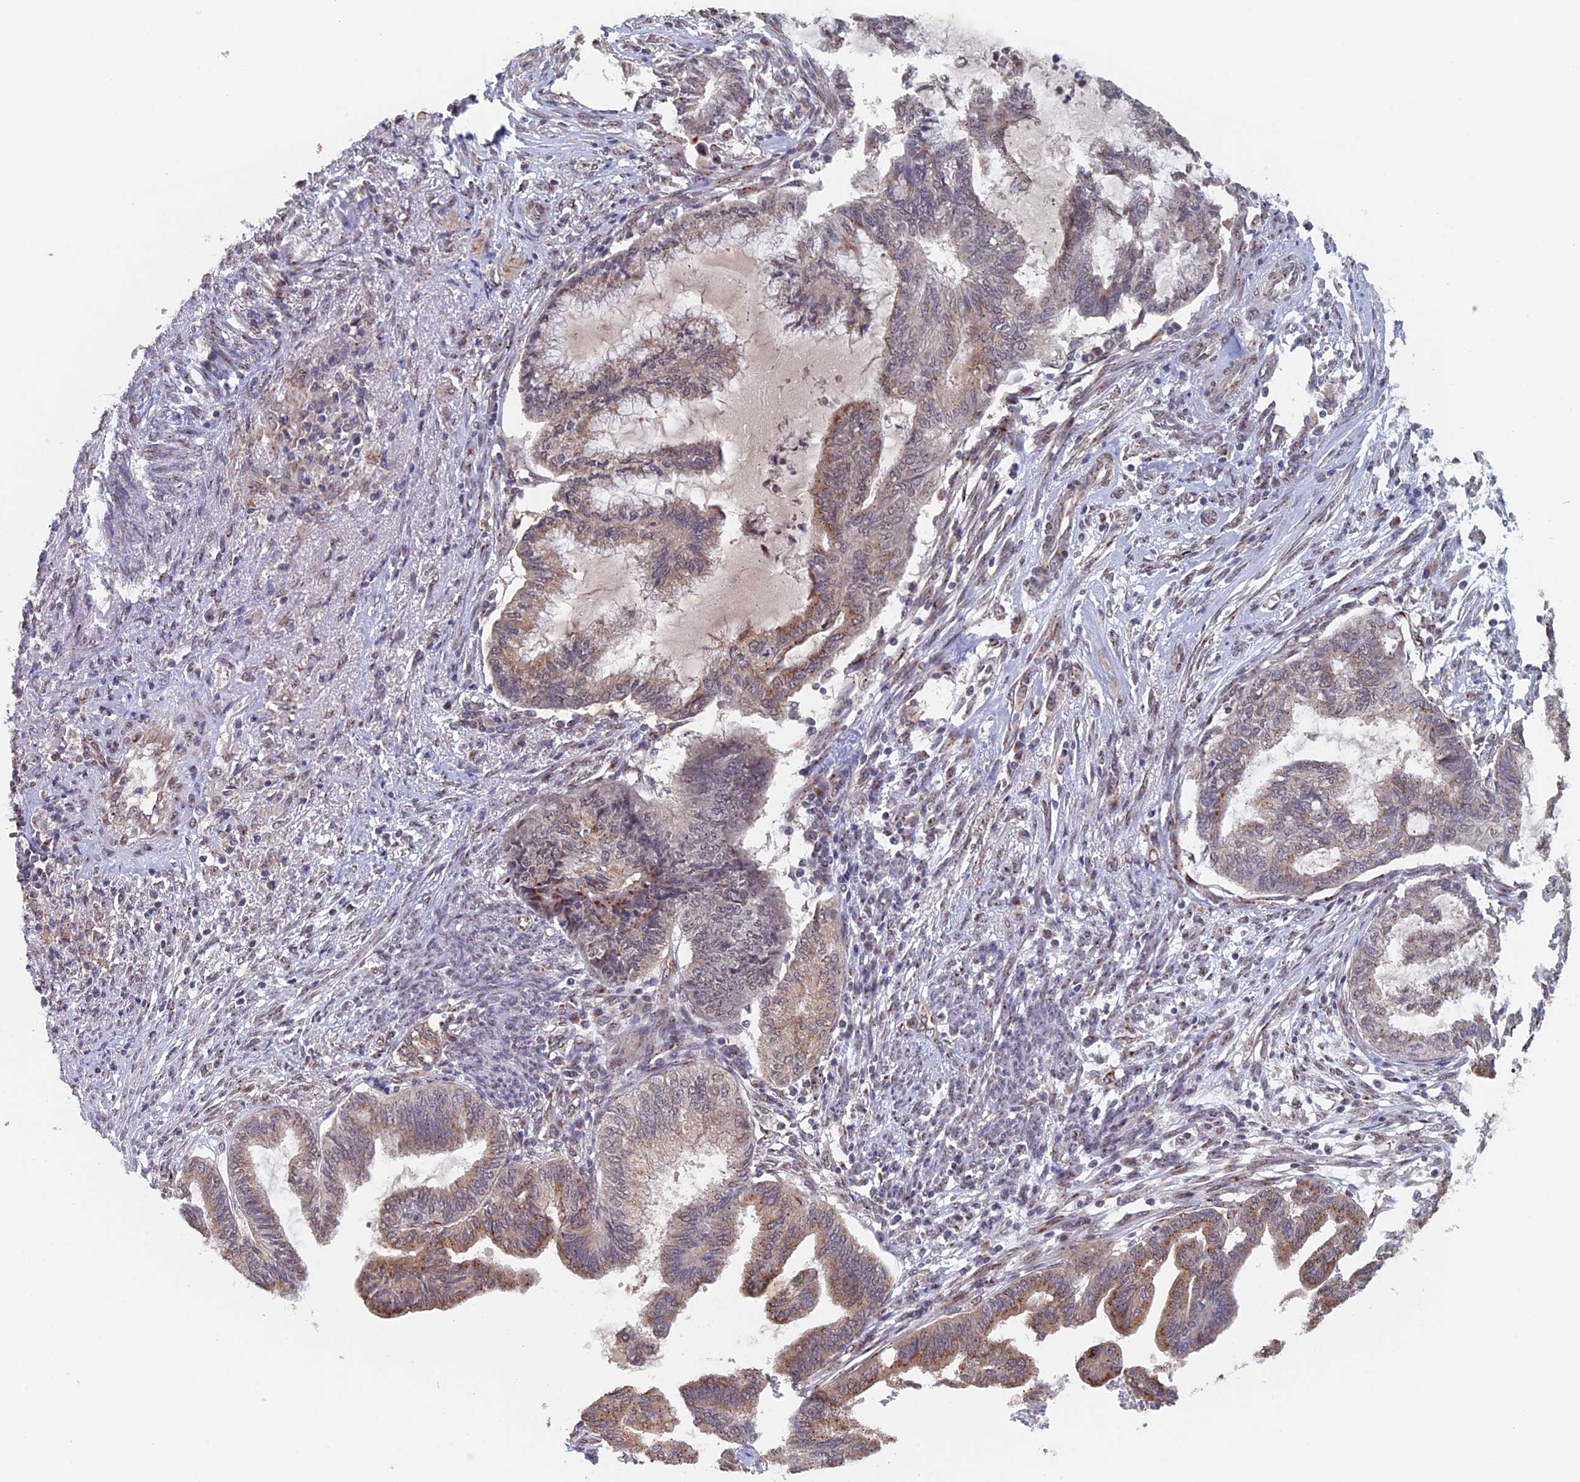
{"staining": {"intensity": "moderate", "quantity": ">75%", "location": "cytoplasmic/membranous"}, "tissue": "endometrial cancer", "cell_type": "Tumor cells", "image_type": "cancer", "snomed": [{"axis": "morphology", "description": "Adenocarcinoma, NOS"}, {"axis": "topography", "description": "Endometrium"}], "caption": "IHC (DAB (3,3'-diaminobenzidine)) staining of human endometrial adenocarcinoma reveals moderate cytoplasmic/membranous protein positivity in about >75% of tumor cells. (Brightfield microscopy of DAB IHC at high magnification).", "gene": "PIGQ", "patient": {"sex": "female", "age": 86}}